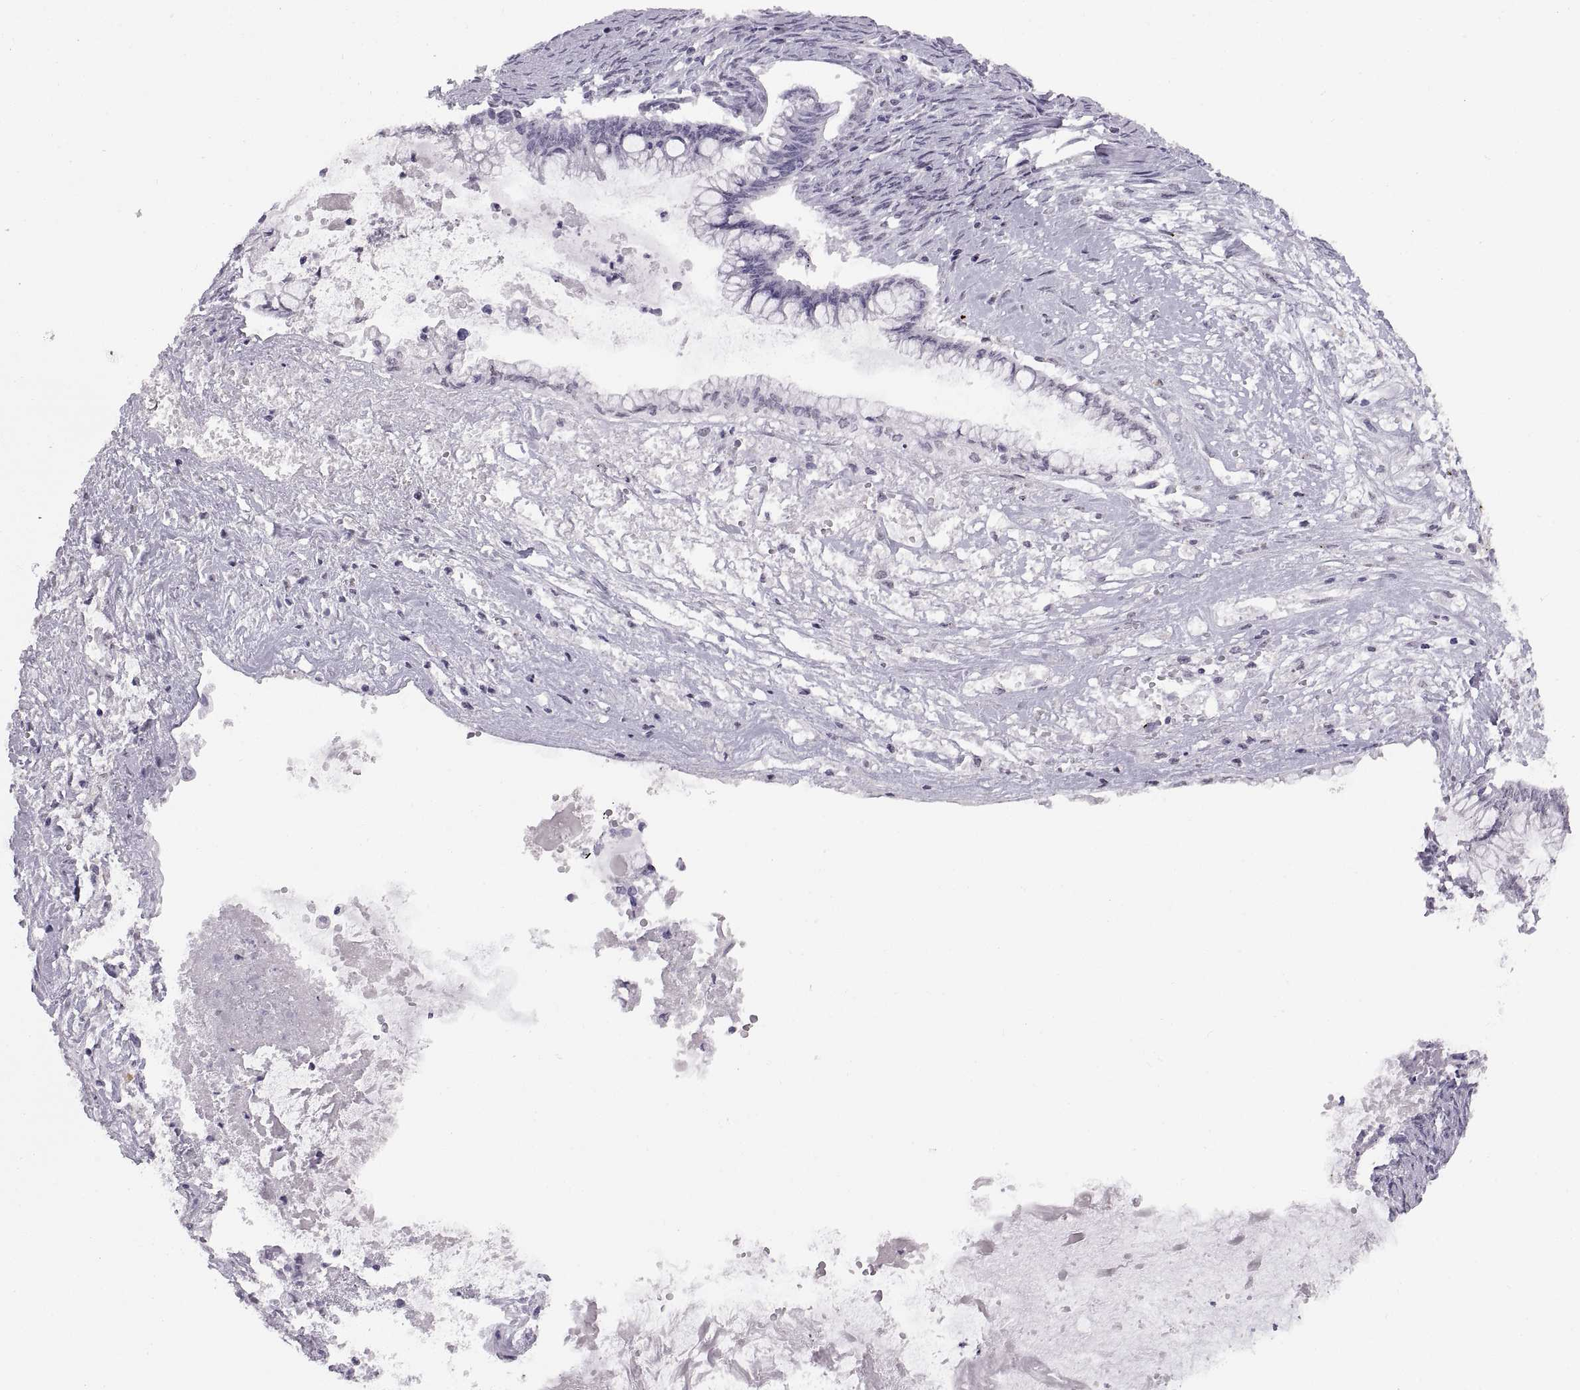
{"staining": {"intensity": "negative", "quantity": "none", "location": "none"}, "tissue": "ovarian cancer", "cell_type": "Tumor cells", "image_type": "cancer", "snomed": [{"axis": "morphology", "description": "Cystadenocarcinoma, mucinous, NOS"}, {"axis": "topography", "description": "Ovary"}], "caption": "Tumor cells show no significant expression in ovarian cancer.", "gene": "CARTPT", "patient": {"sex": "female", "age": 67}}